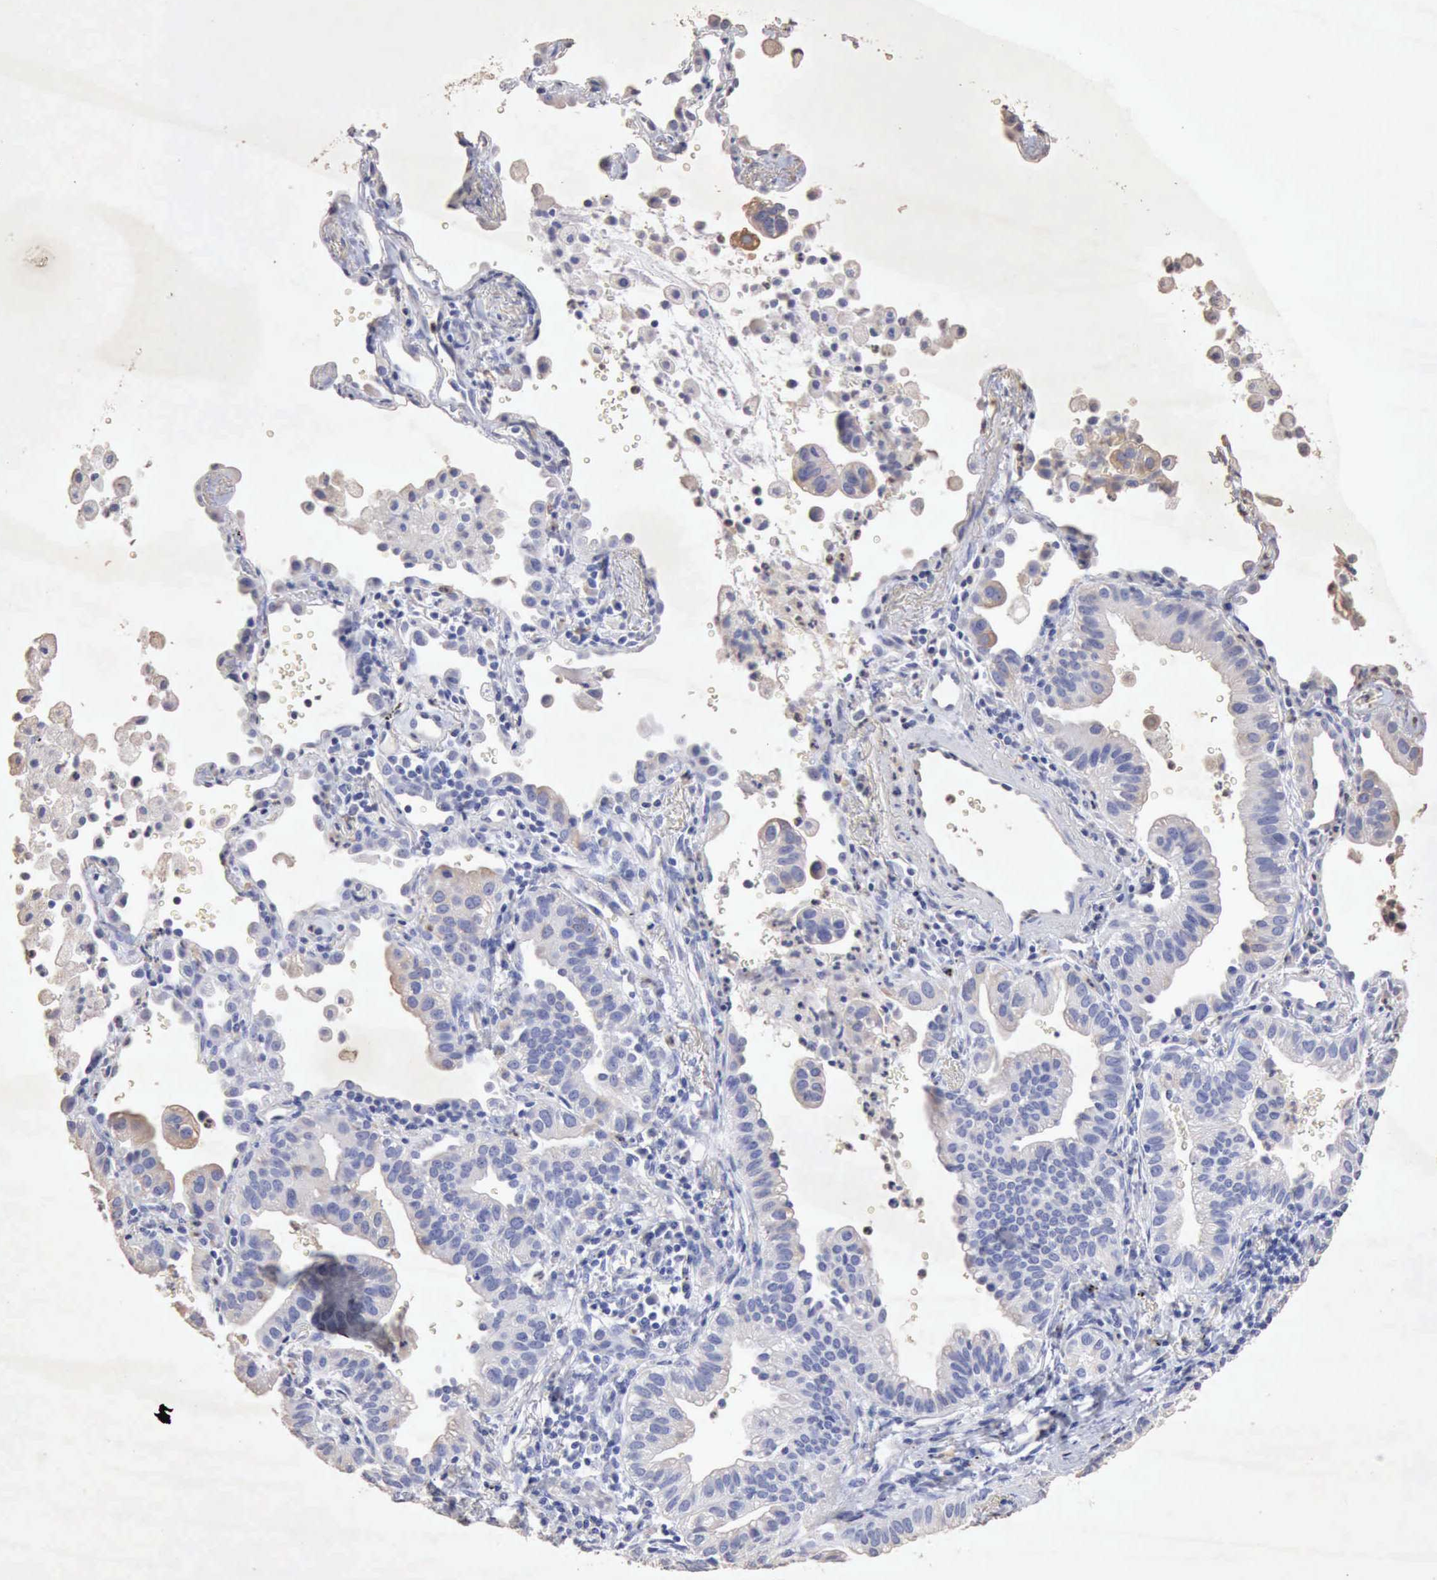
{"staining": {"intensity": "negative", "quantity": "none", "location": "none"}, "tissue": "lung cancer", "cell_type": "Tumor cells", "image_type": "cancer", "snomed": [{"axis": "morphology", "description": "Adenocarcinoma, NOS"}, {"axis": "topography", "description": "Lung"}], "caption": "DAB (3,3'-diaminobenzidine) immunohistochemical staining of lung adenocarcinoma displays no significant positivity in tumor cells.", "gene": "KRT6B", "patient": {"sex": "female", "age": 50}}